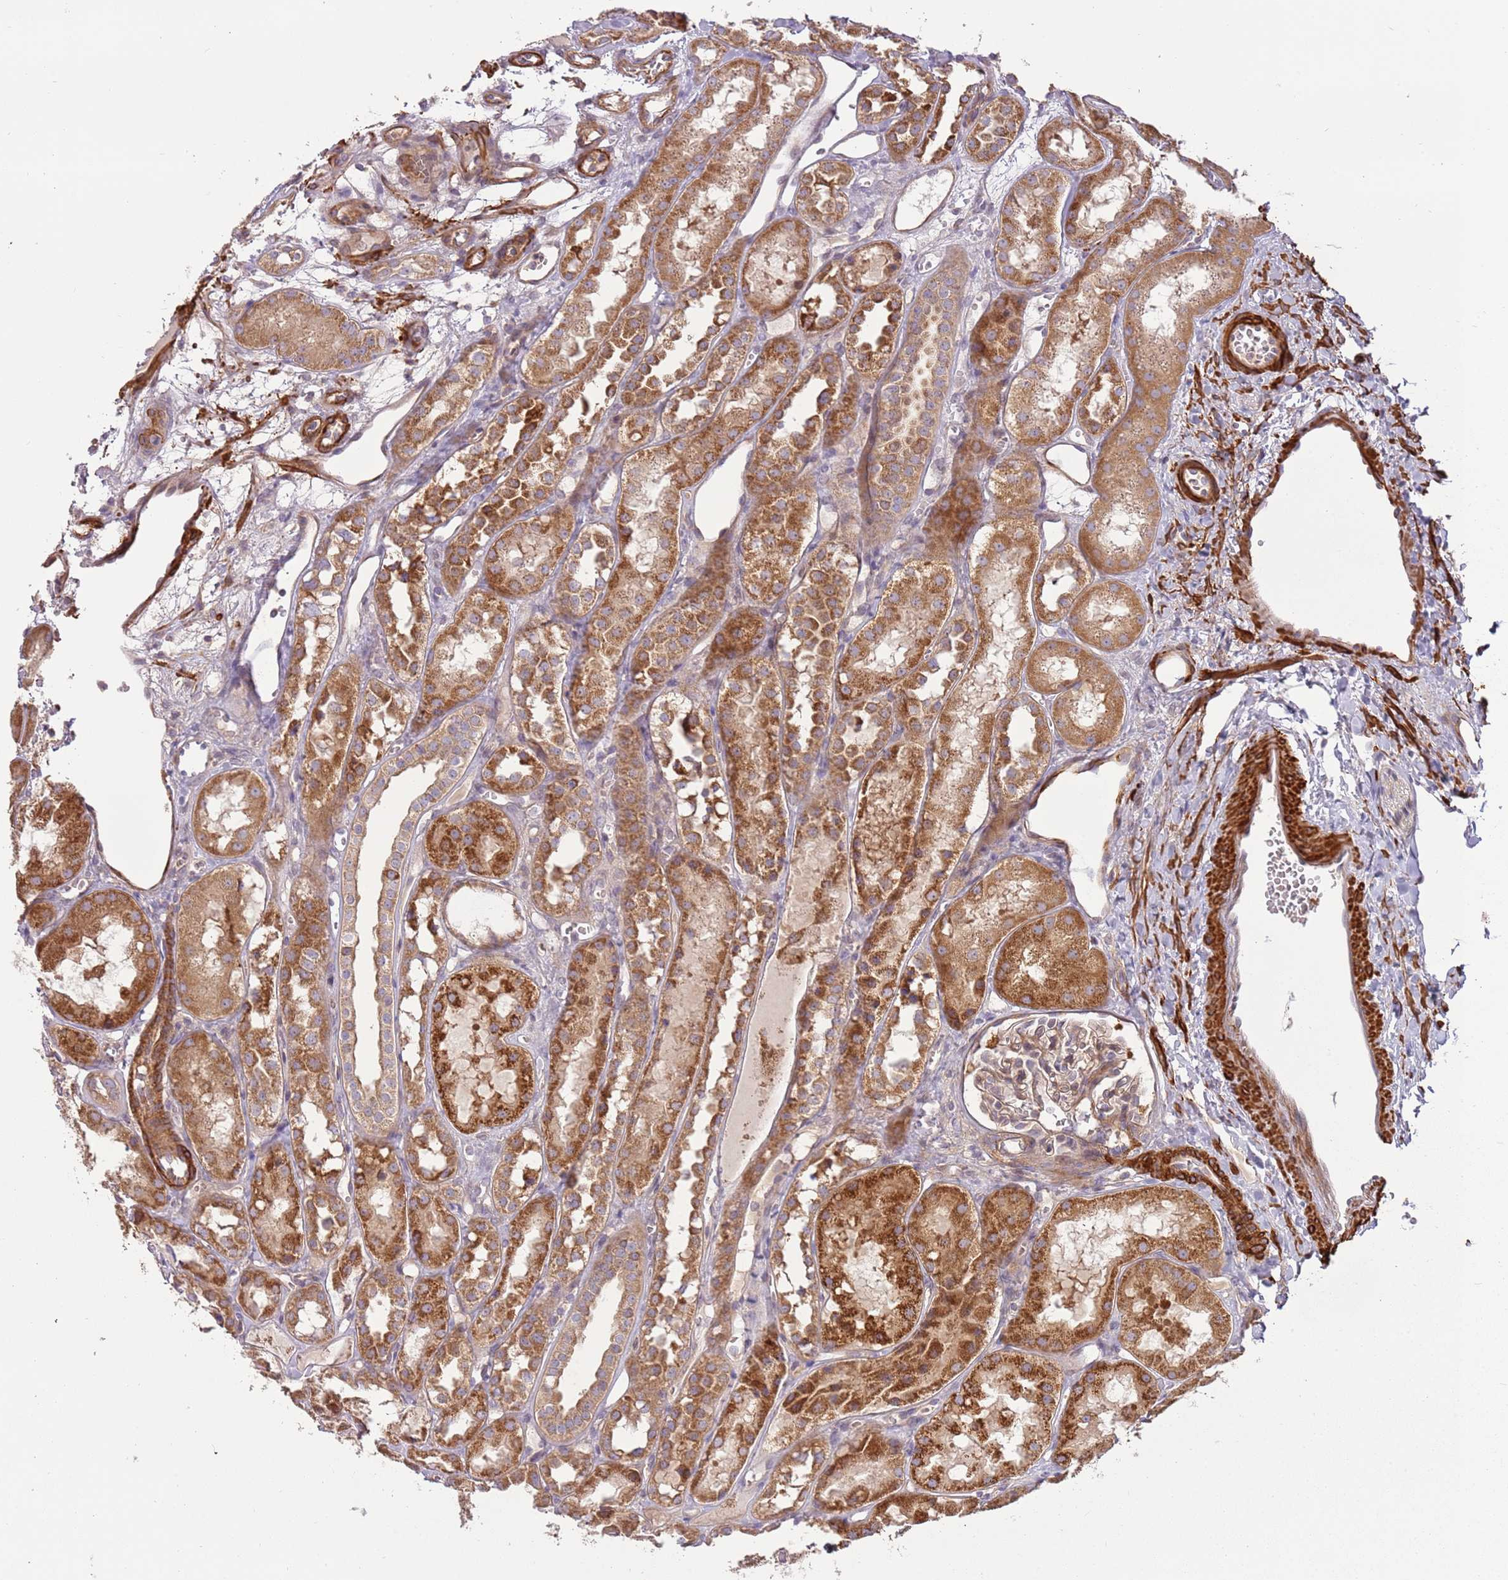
{"staining": {"intensity": "weak", "quantity": ">75%", "location": "cytoplasmic/membranous"}, "tissue": "kidney", "cell_type": "Cells in glomeruli", "image_type": "normal", "snomed": [{"axis": "morphology", "description": "Normal tissue, NOS"}, {"axis": "topography", "description": "Kidney"}], "caption": "Kidney stained with a brown dye demonstrates weak cytoplasmic/membranous positive expression in approximately >75% of cells in glomeruli.", "gene": "RNF128", "patient": {"sex": "male", "age": 16}}